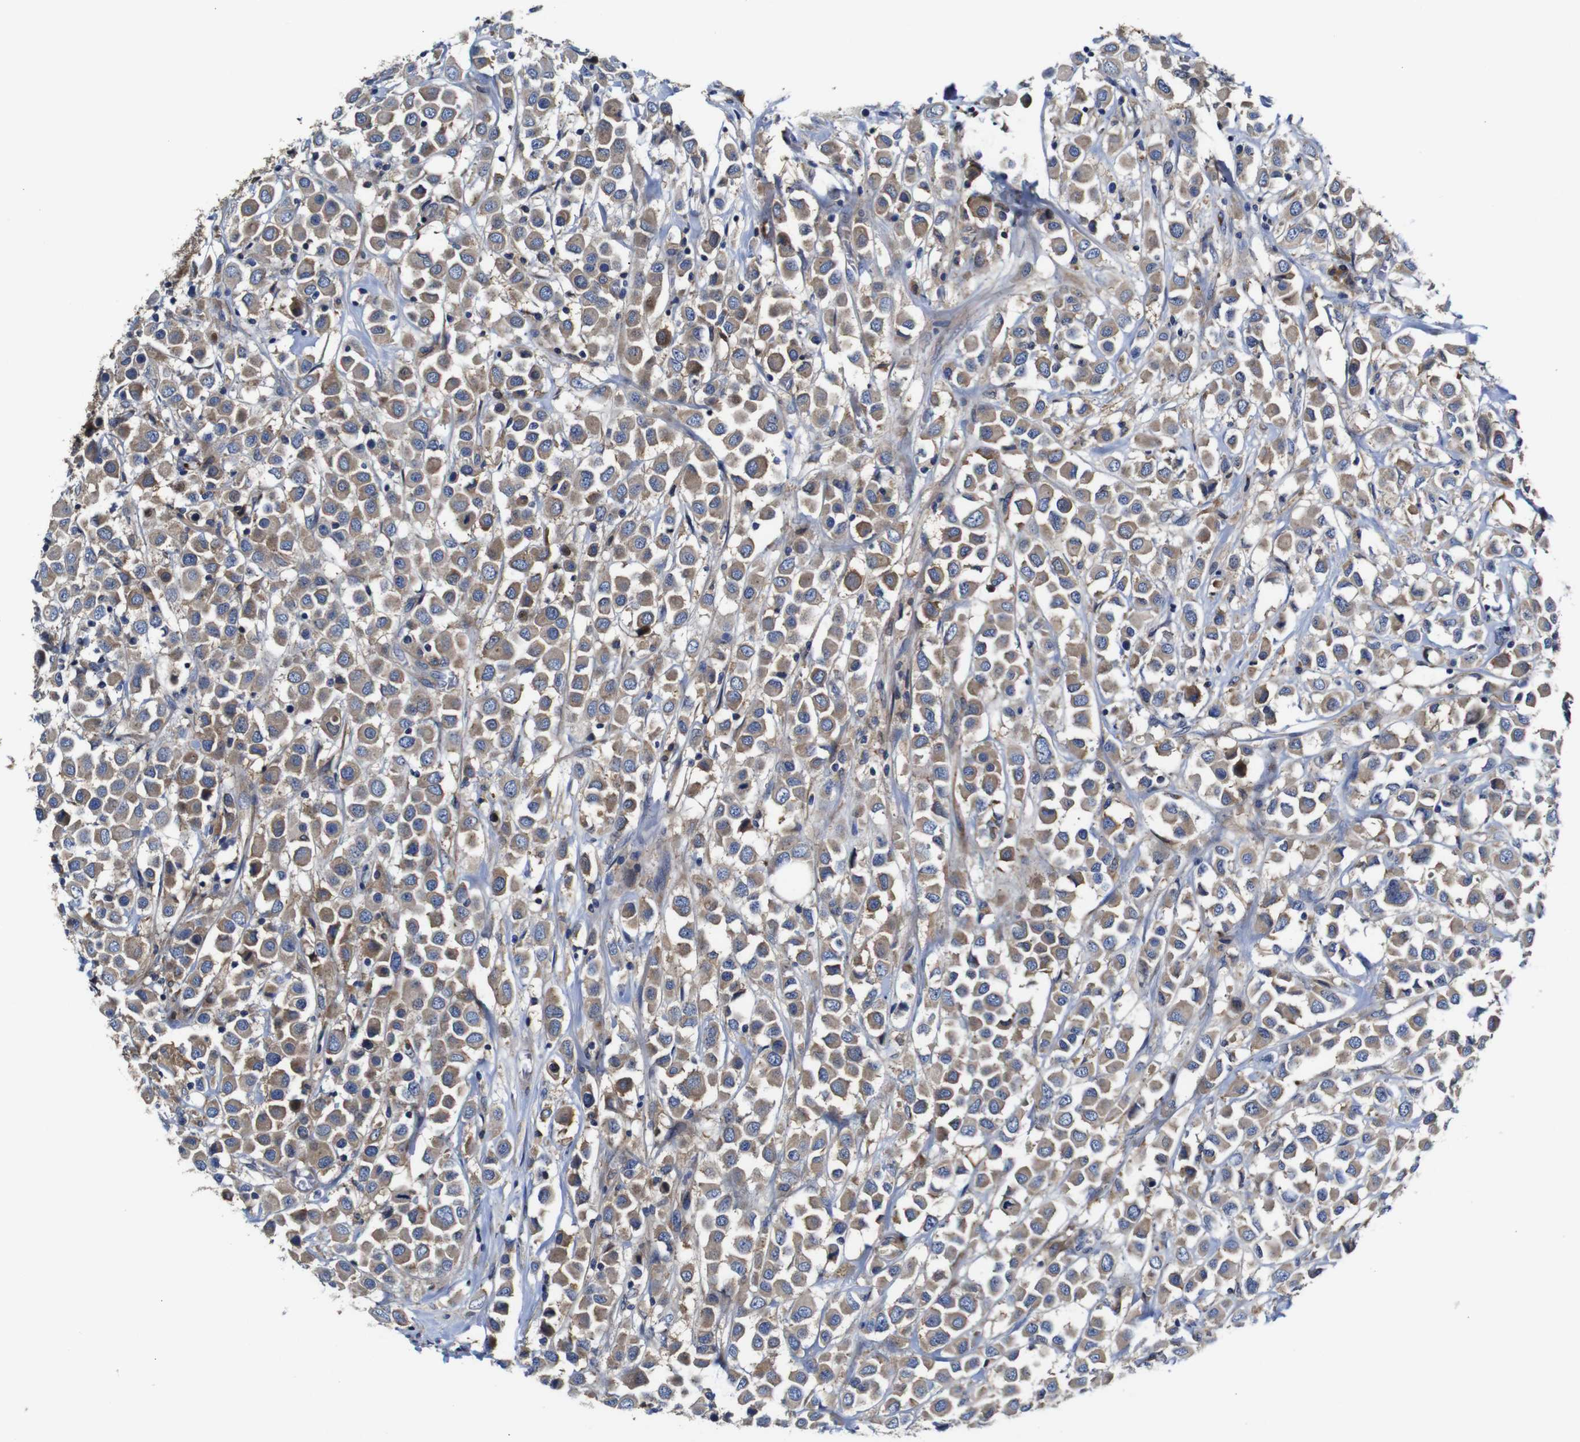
{"staining": {"intensity": "weak", "quantity": ">75%", "location": "cytoplasmic/membranous"}, "tissue": "breast cancer", "cell_type": "Tumor cells", "image_type": "cancer", "snomed": [{"axis": "morphology", "description": "Duct carcinoma"}, {"axis": "topography", "description": "Breast"}], "caption": "An image of breast cancer (invasive ductal carcinoma) stained for a protein demonstrates weak cytoplasmic/membranous brown staining in tumor cells.", "gene": "CLCC1", "patient": {"sex": "female", "age": 61}}